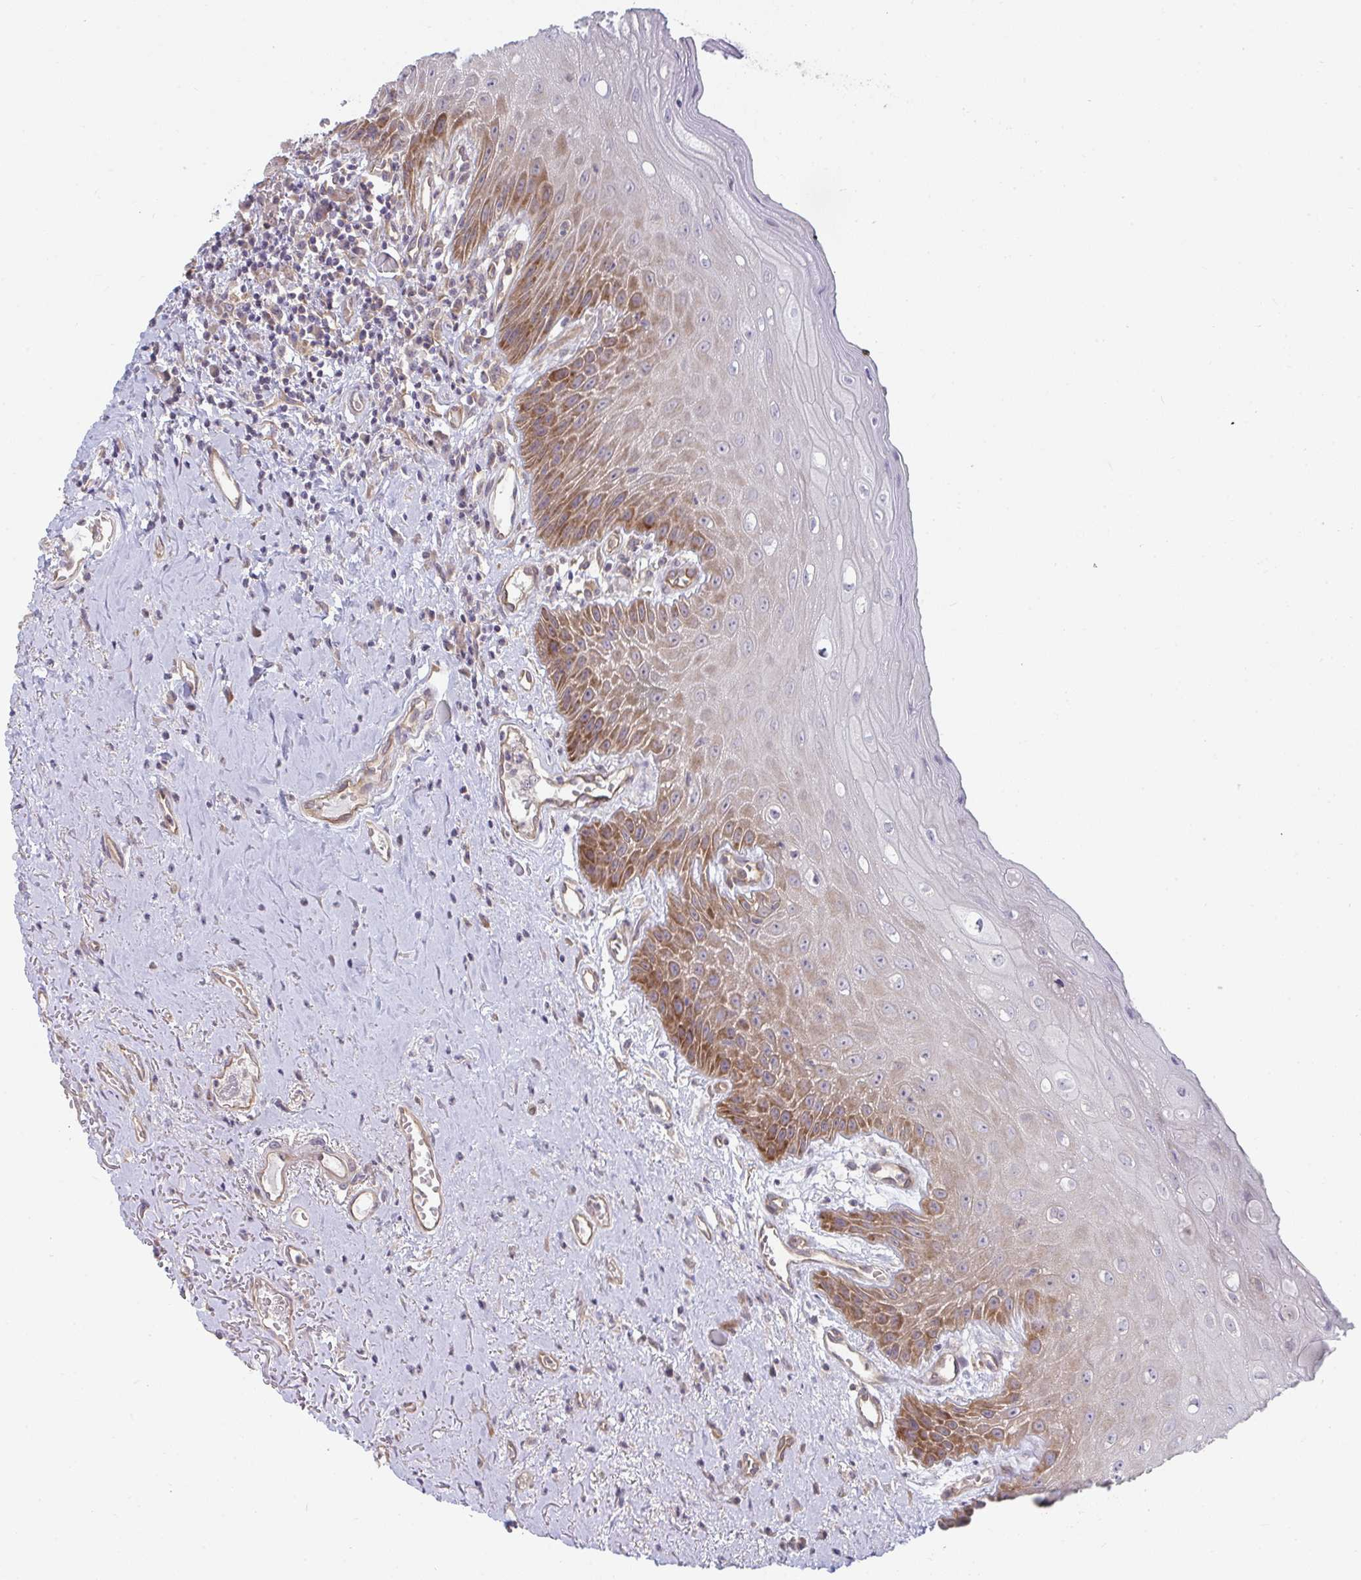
{"staining": {"intensity": "moderate", "quantity": "25%-75%", "location": "cytoplasmic/membranous"}, "tissue": "oral mucosa", "cell_type": "Squamous epithelial cells", "image_type": "normal", "snomed": [{"axis": "morphology", "description": "Normal tissue, NOS"}, {"axis": "morphology", "description": "Squamous cell carcinoma, NOS"}, {"axis": "topography", "description": "Oral tissue"}, {"axis": "topography", "description": "Peripheral nerve tissue"}, {"axis": "topography", "description": "Head-Neck"}], "caption": "Protein analysis of benign oral mucosa exhibits moderate cytoplasmic/membranous positivity in about 25%-75% of squamous epithelial cells. The protein of interest is shown in brown color, while the nuclei are stained blue.", "gene": "CASP9", "patient": {"sex": "female", "age": 59}}